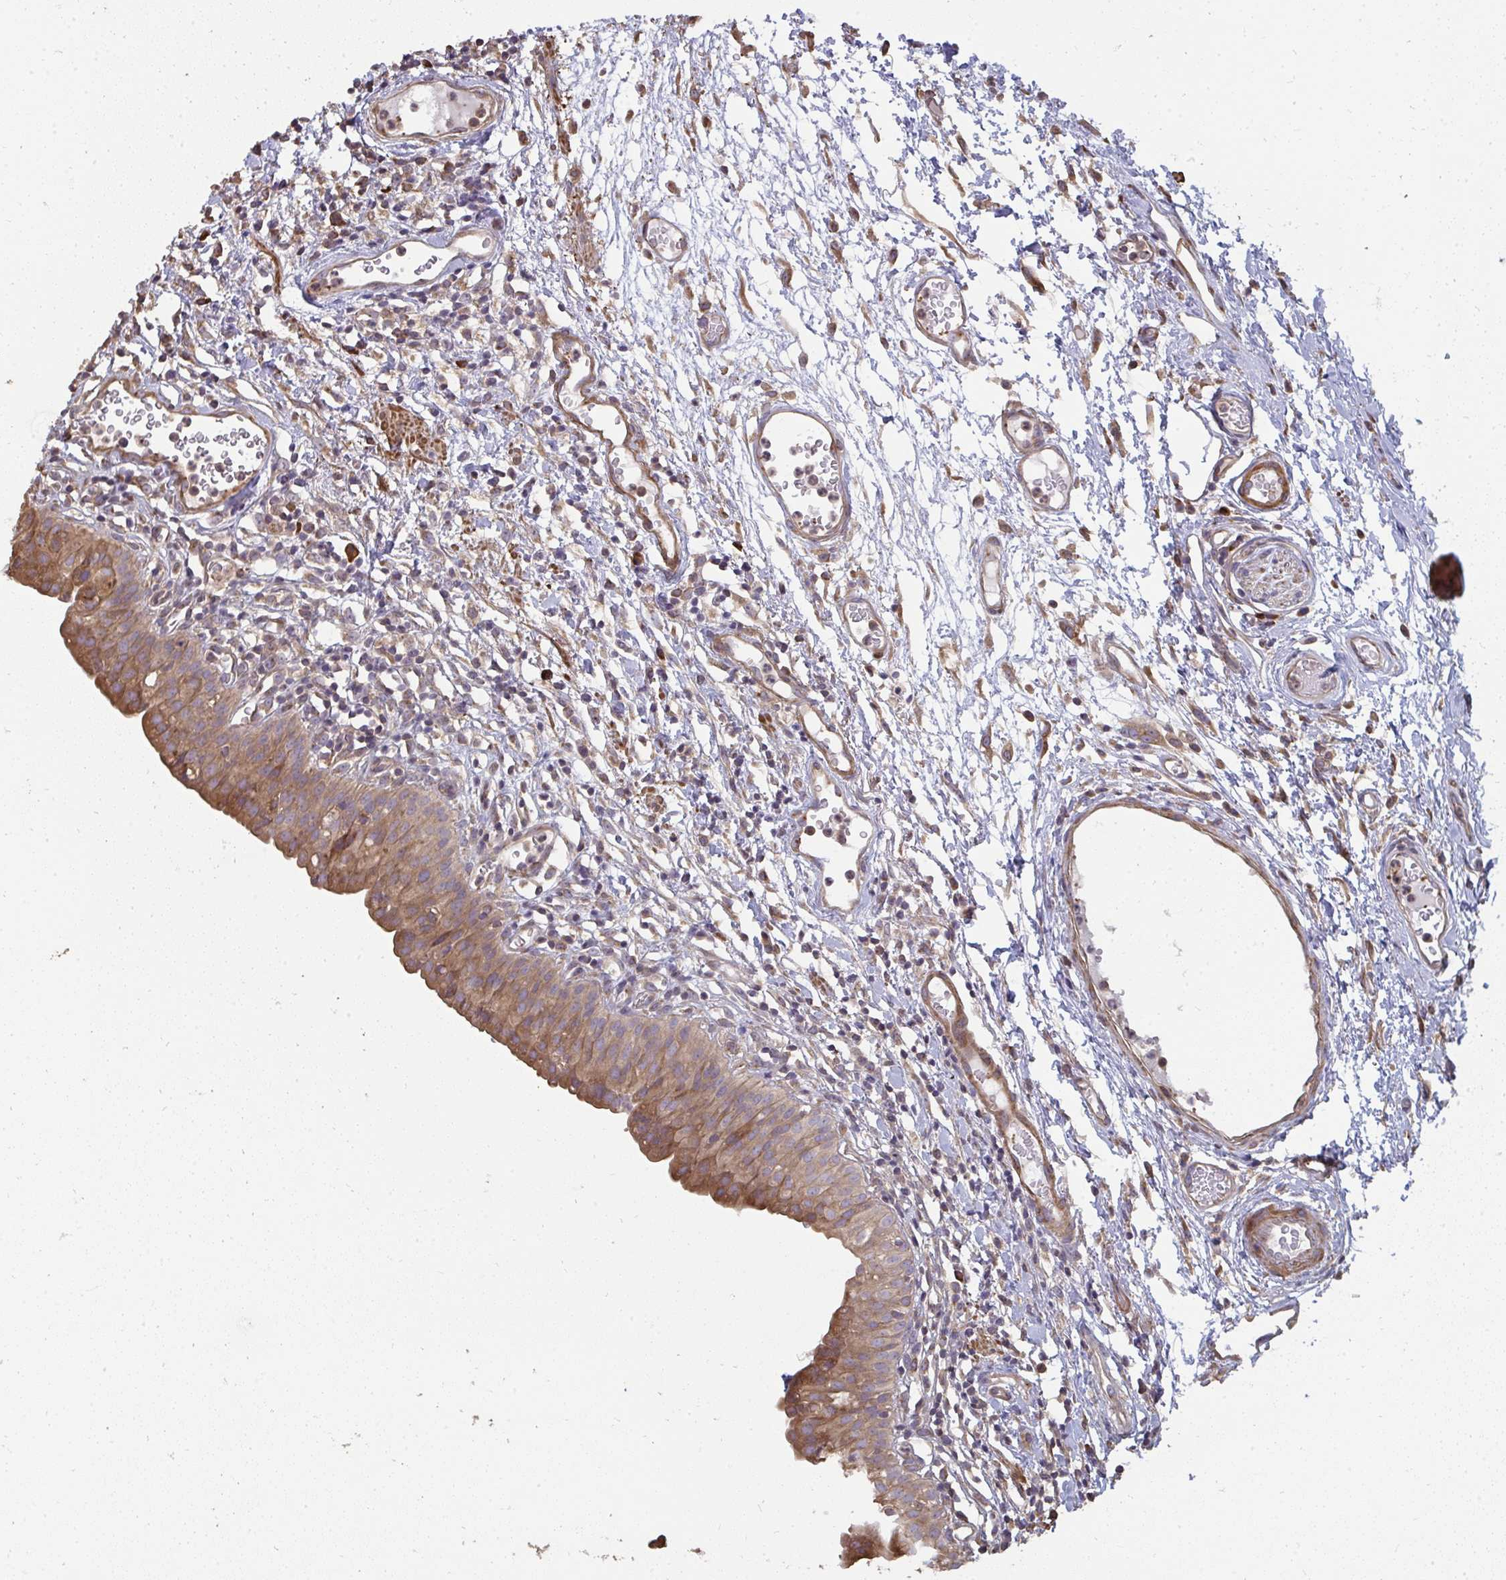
{"staining": {"intensity": "moderate", "quantity": ">75%", "location": "cytoplasmic/membranous"}, "tissue": "urinary bladder", "cell_type": "Urothelial cells", "image_type": "normal", "snomed": [{"axis": "morphology", "description": "Normal tissue, NOS"}, {"axis": "morphology", "description": "Inflammation, NOS"}, {"axis": "topography", "description": "Urinary bladder"}], "caption": "Protein expression analysis of unremarkable urinary bladder exhibits moderate cytoplasmic/membranous staining in approximately >75% of urothelial cells.", "gene": "ZFYVE28", "patient": {"sex": "male", "age": 57}}